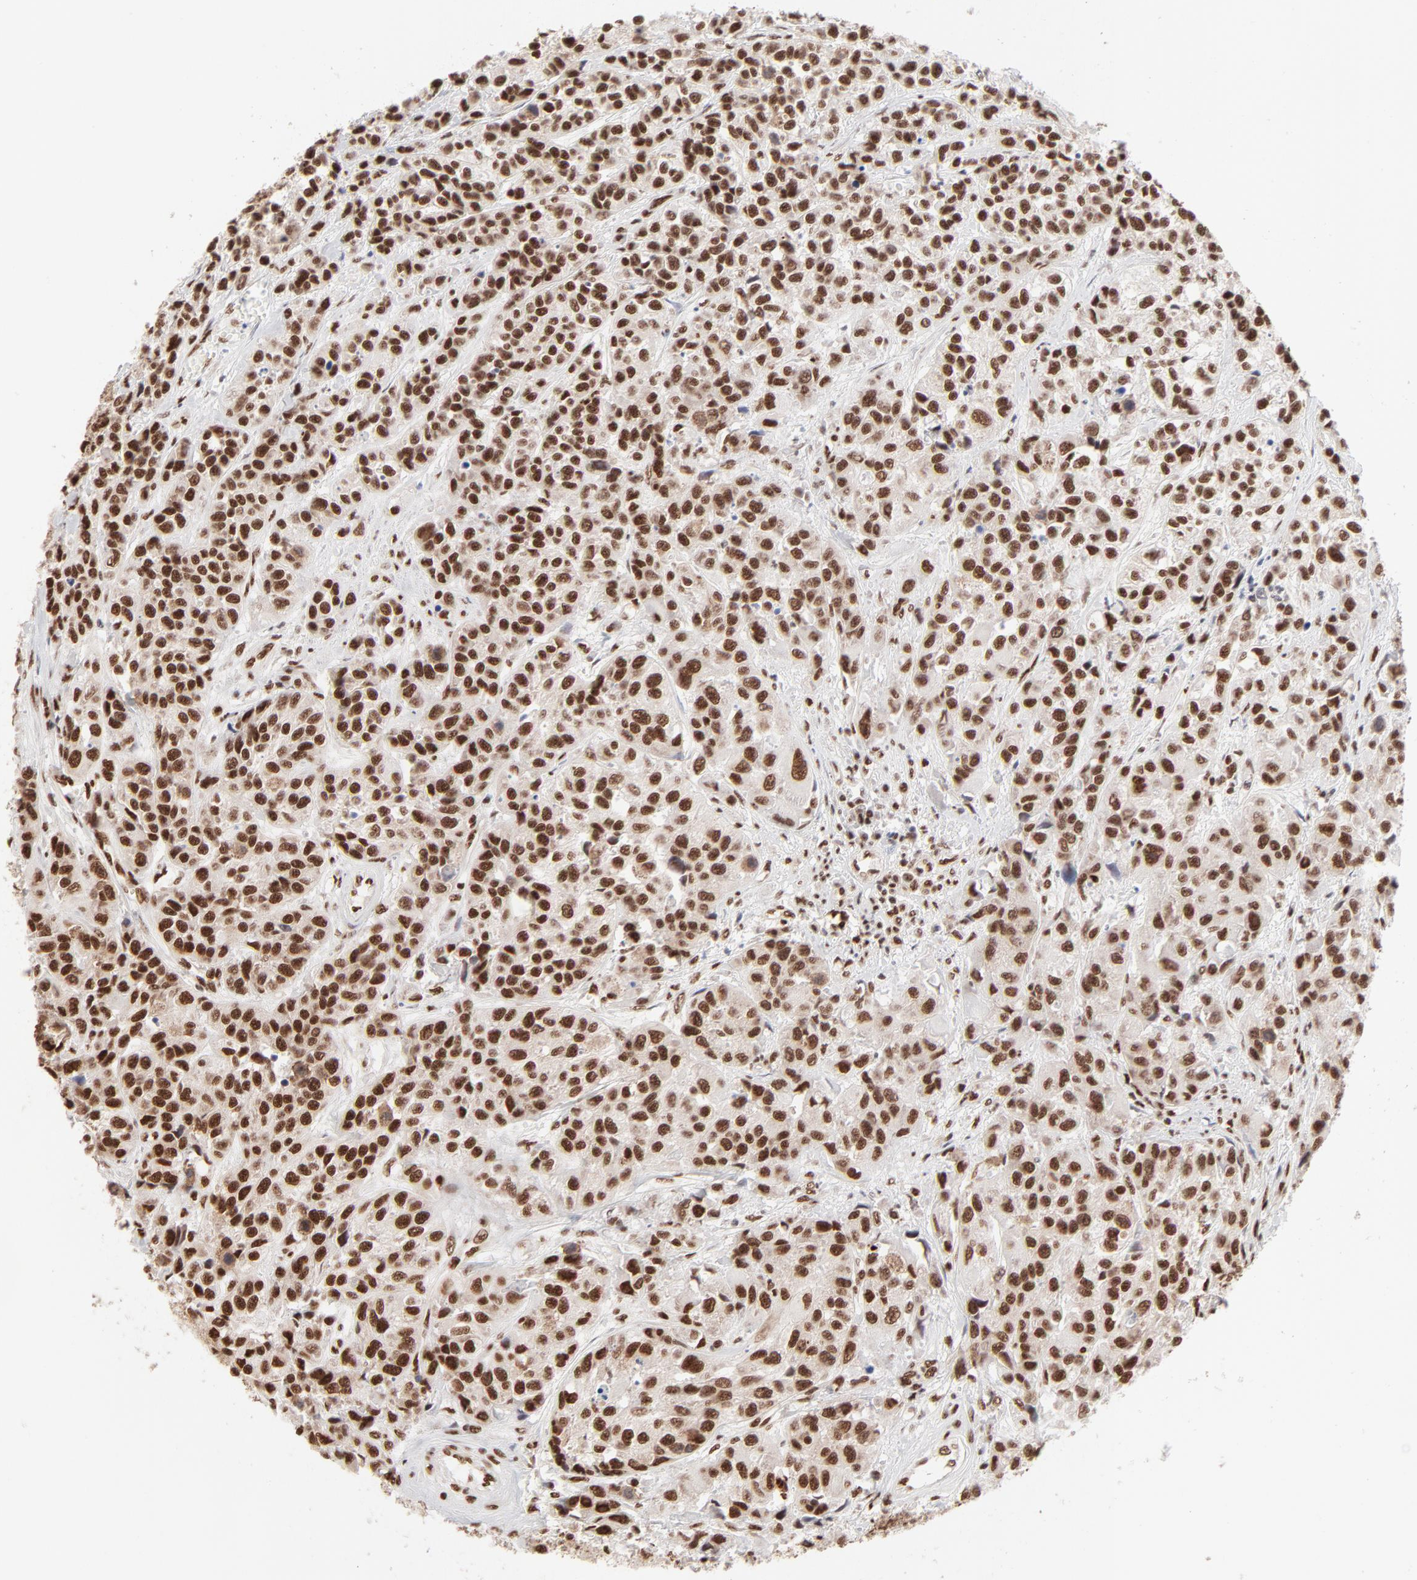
{"staining": {"intensity": "strong", "quantity": ">75%", "location": "nuclear"}, "tissue": "urothelial cancer", "cell_type": "Tumor cells", "image_type": "cancer", "snomed": [{"axis": "morphology", "description": "Urothelial carcinoma, High grade"}, {"axis": "topography", "description": "Urinary bladder"}], "caption": "This is a photomicrograph of IHC staining of urothelial carcinoma (high-grade), which shows strong positivity in the nuclear of tumor cells.", "gene": "TARDBP", "patient": {"sex": "female", "age": 81}}